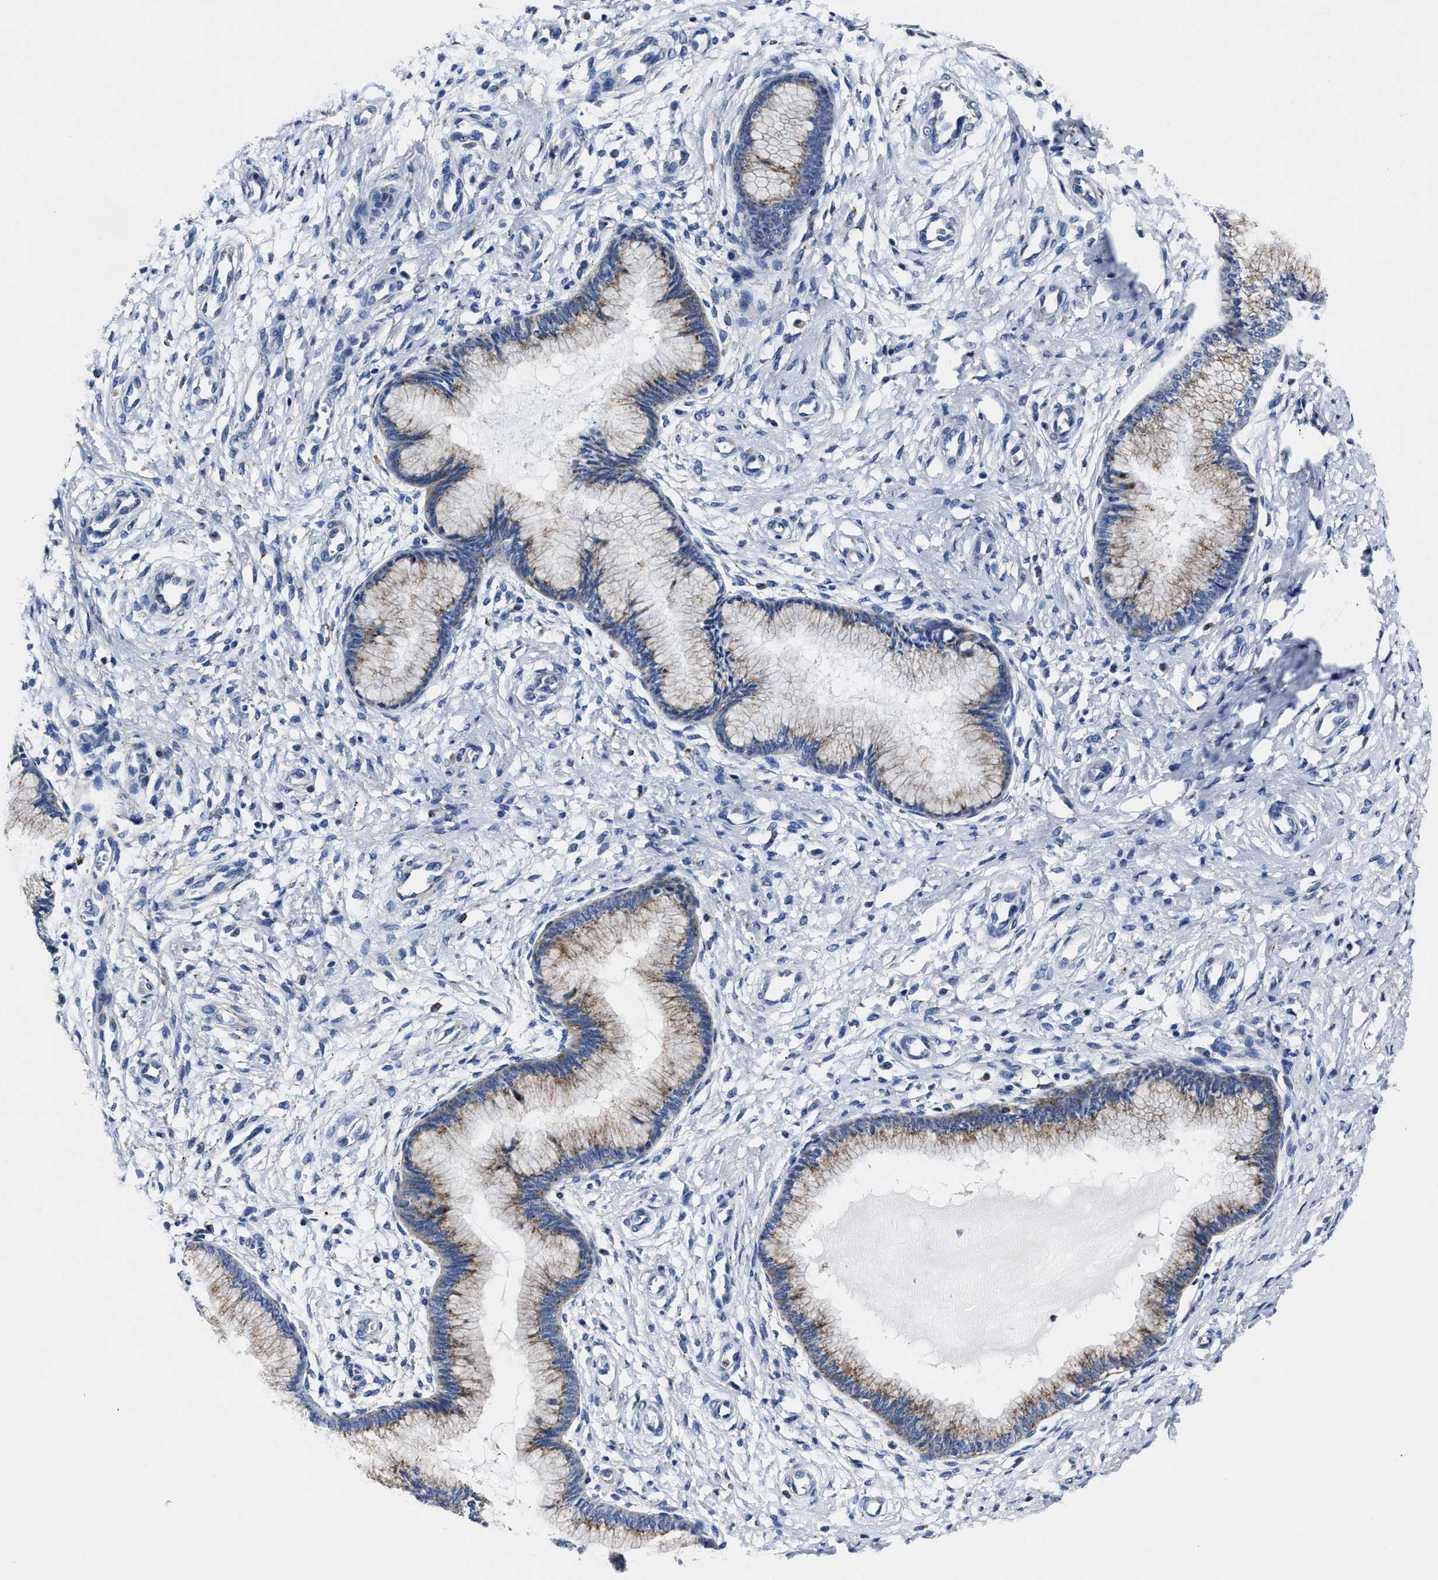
{"staining": {"intensity": "moderate", "quantity": "25%-75%", "location": "cytoplasmic/membranous"}, "tissue": "cervix", "cell_type": "Glandular cells", "image_type": "normal", "snomed": [{"axis": "morphology", "description": "Normal tissue, NOS"}, {"axis": "topography", "description": "Cervix"}], "caption": "Moderate cytoplasmic/membranous staining for a protein is seen in approximately 25%-75% of glandular cells of benign cervix using IHC.", "gene": "LAMTOR4", "patient": {"sex": "female", "age": 55}}